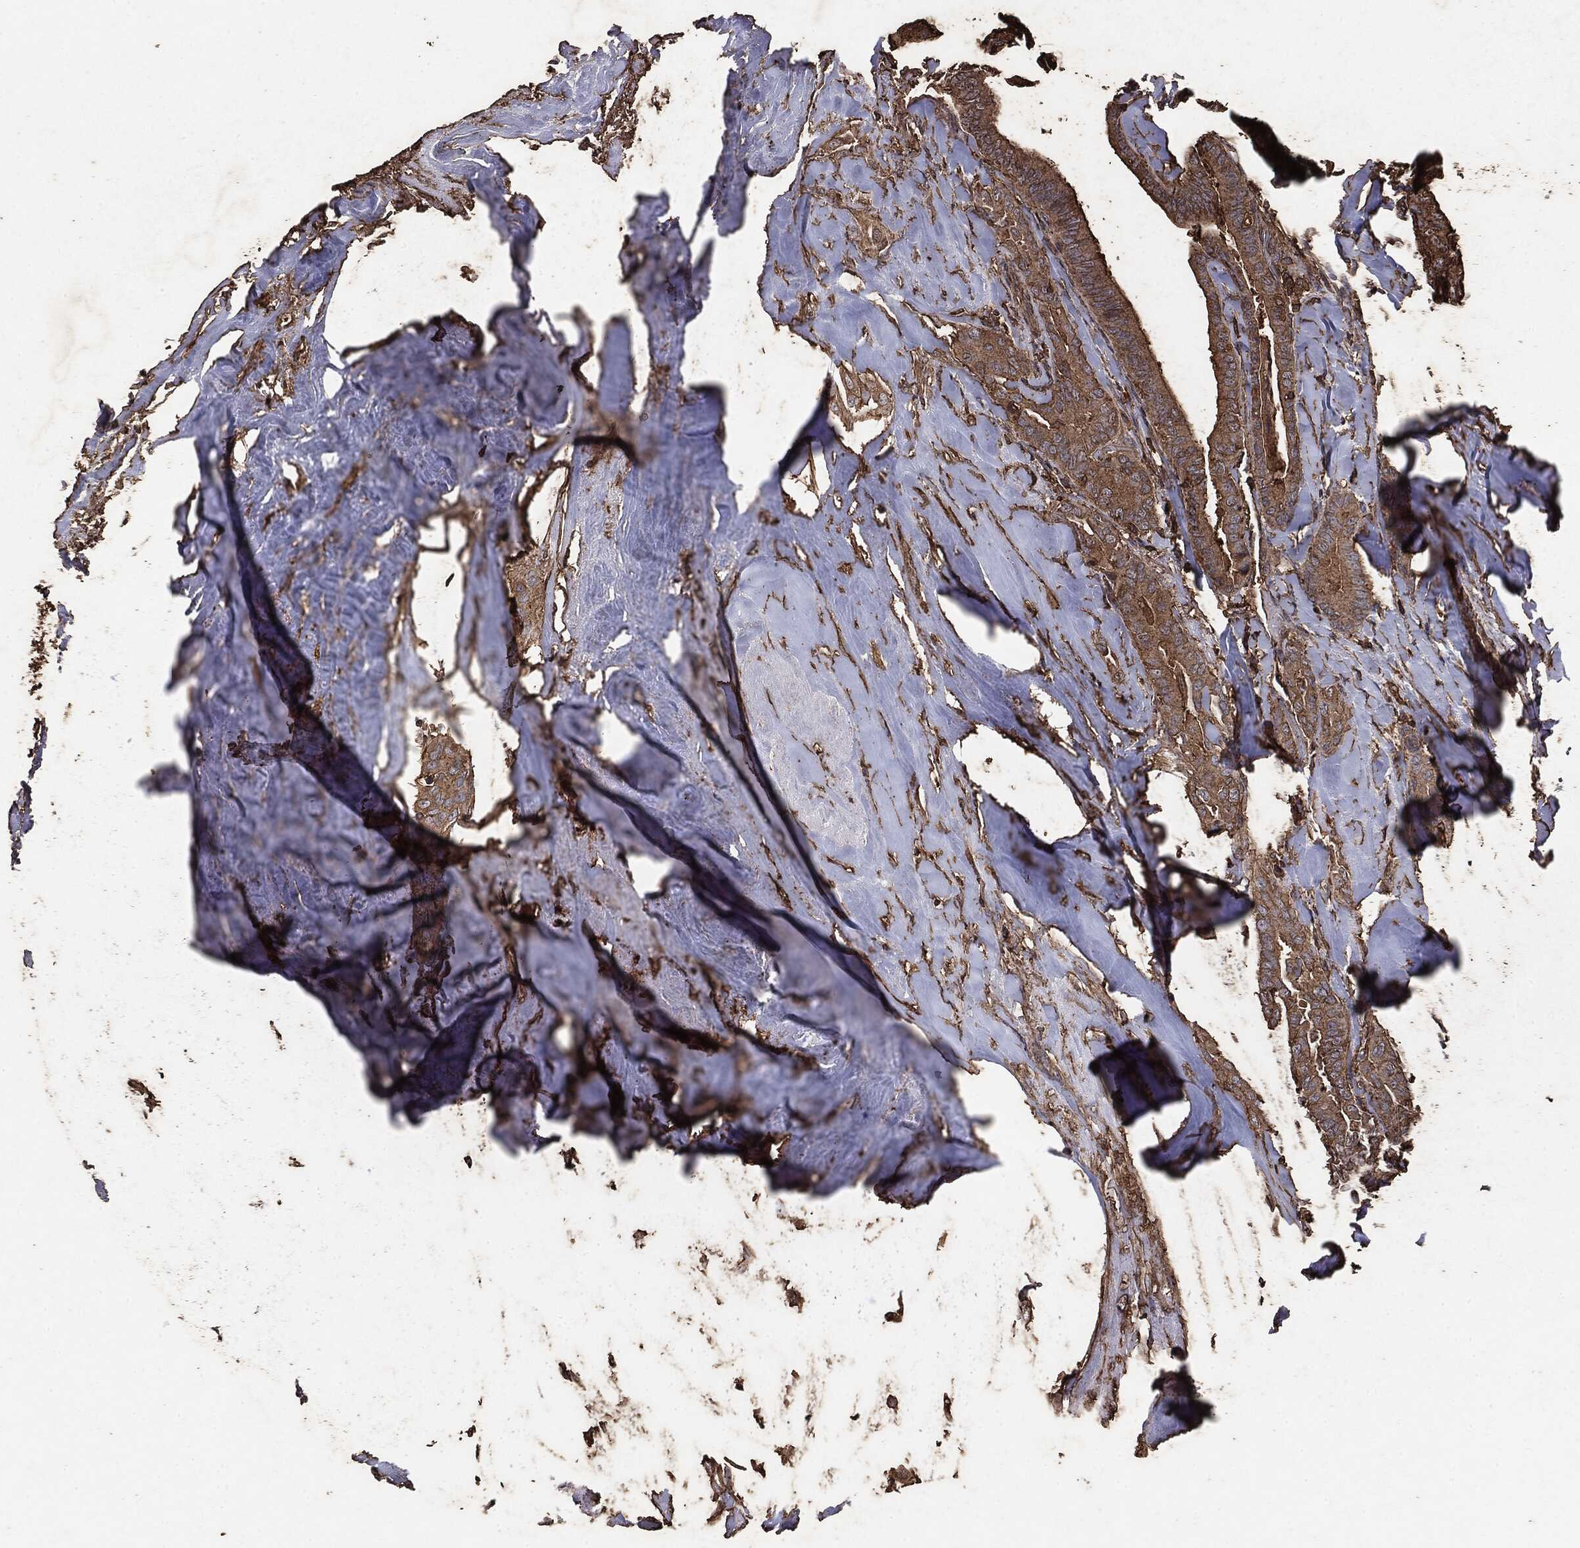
{"staining": {"intensity": "moderate", "quantity": ">75%", "location": "cytoplasmic/membranous"}, "tissue": "thyroid cancer", "cell_type": "Tumor cells", "image_type": "cancer", "snomed": [{"axis": "morphology", "description": "Papillary adenocarcinoma, NOS"}, {"axis": "topography", "description": "Thyroid gland"}], "caption": "Human thyroid cancer (papillary adenocarcinoma) stained with a brown dye displays moderate cytoplasmic/membranous positive positivity in approximately >75% of tumor cells.", "gene": "MTOR", "patient": {"sex": "male", "age": 61}}